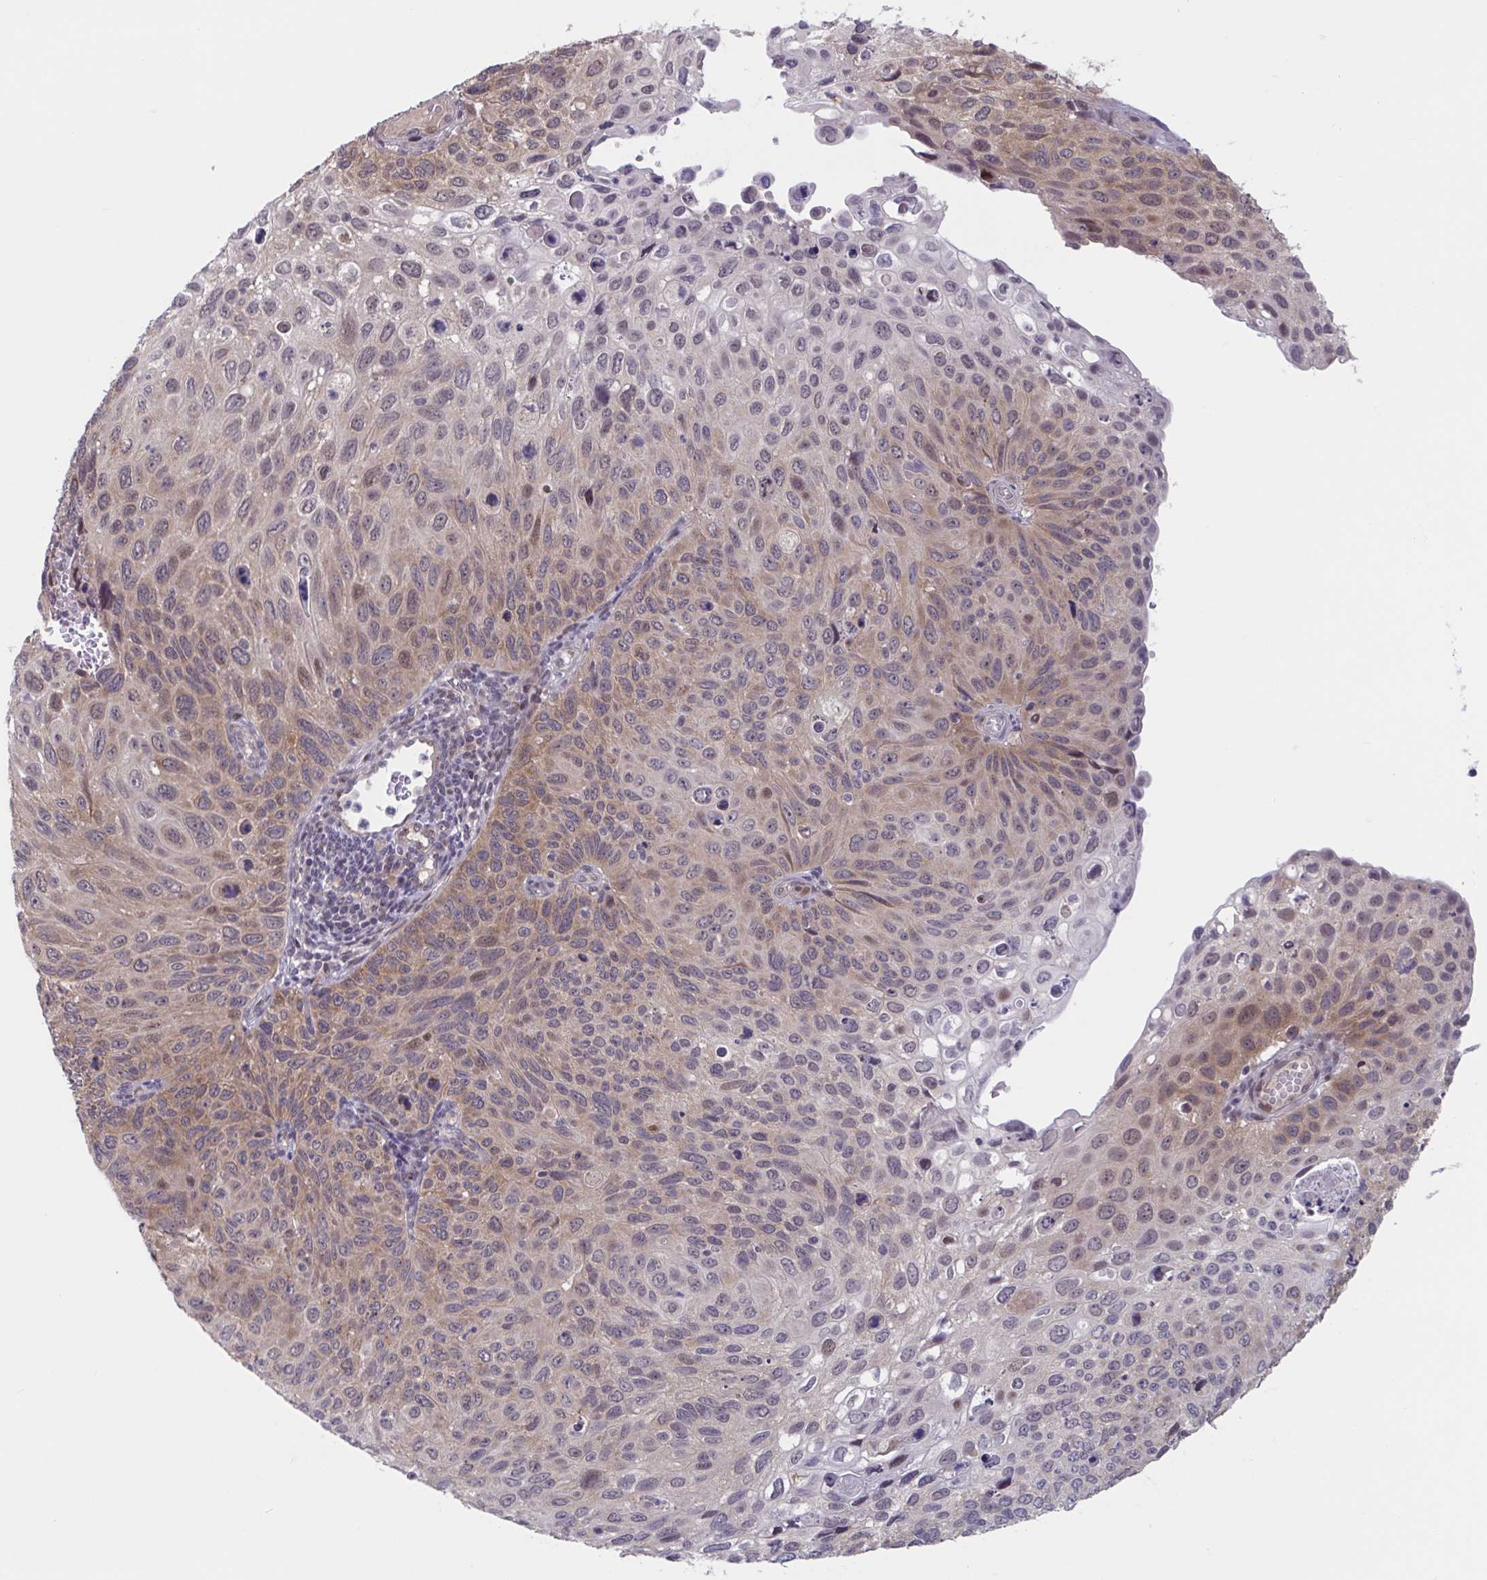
{"staining": {"intensity": "moderate", "quantity": "25%-75%", "location": "cytoplasmic/membranous,nuclear"}, "tissue": "cervical cancer", "cell_type": "Tumor cells", "image_type": "cancer", "snomed": [{"axis": "morphology", "description": "Squamous cell carcinoma, NOS"}, {"axis": "topography", "description": "Cervix"}], "caption": "DAB (3,3'-diaminobenzidine) immunohistochemical staining of human cervical cancer (squamous cell carcinoma) shows moderate cytoplasmic/membranous and nuclear protein staining in about 25%-75% of tumor cells.", "gene": "RIOK1", "patient": {"sex": "female", "age": 70}}